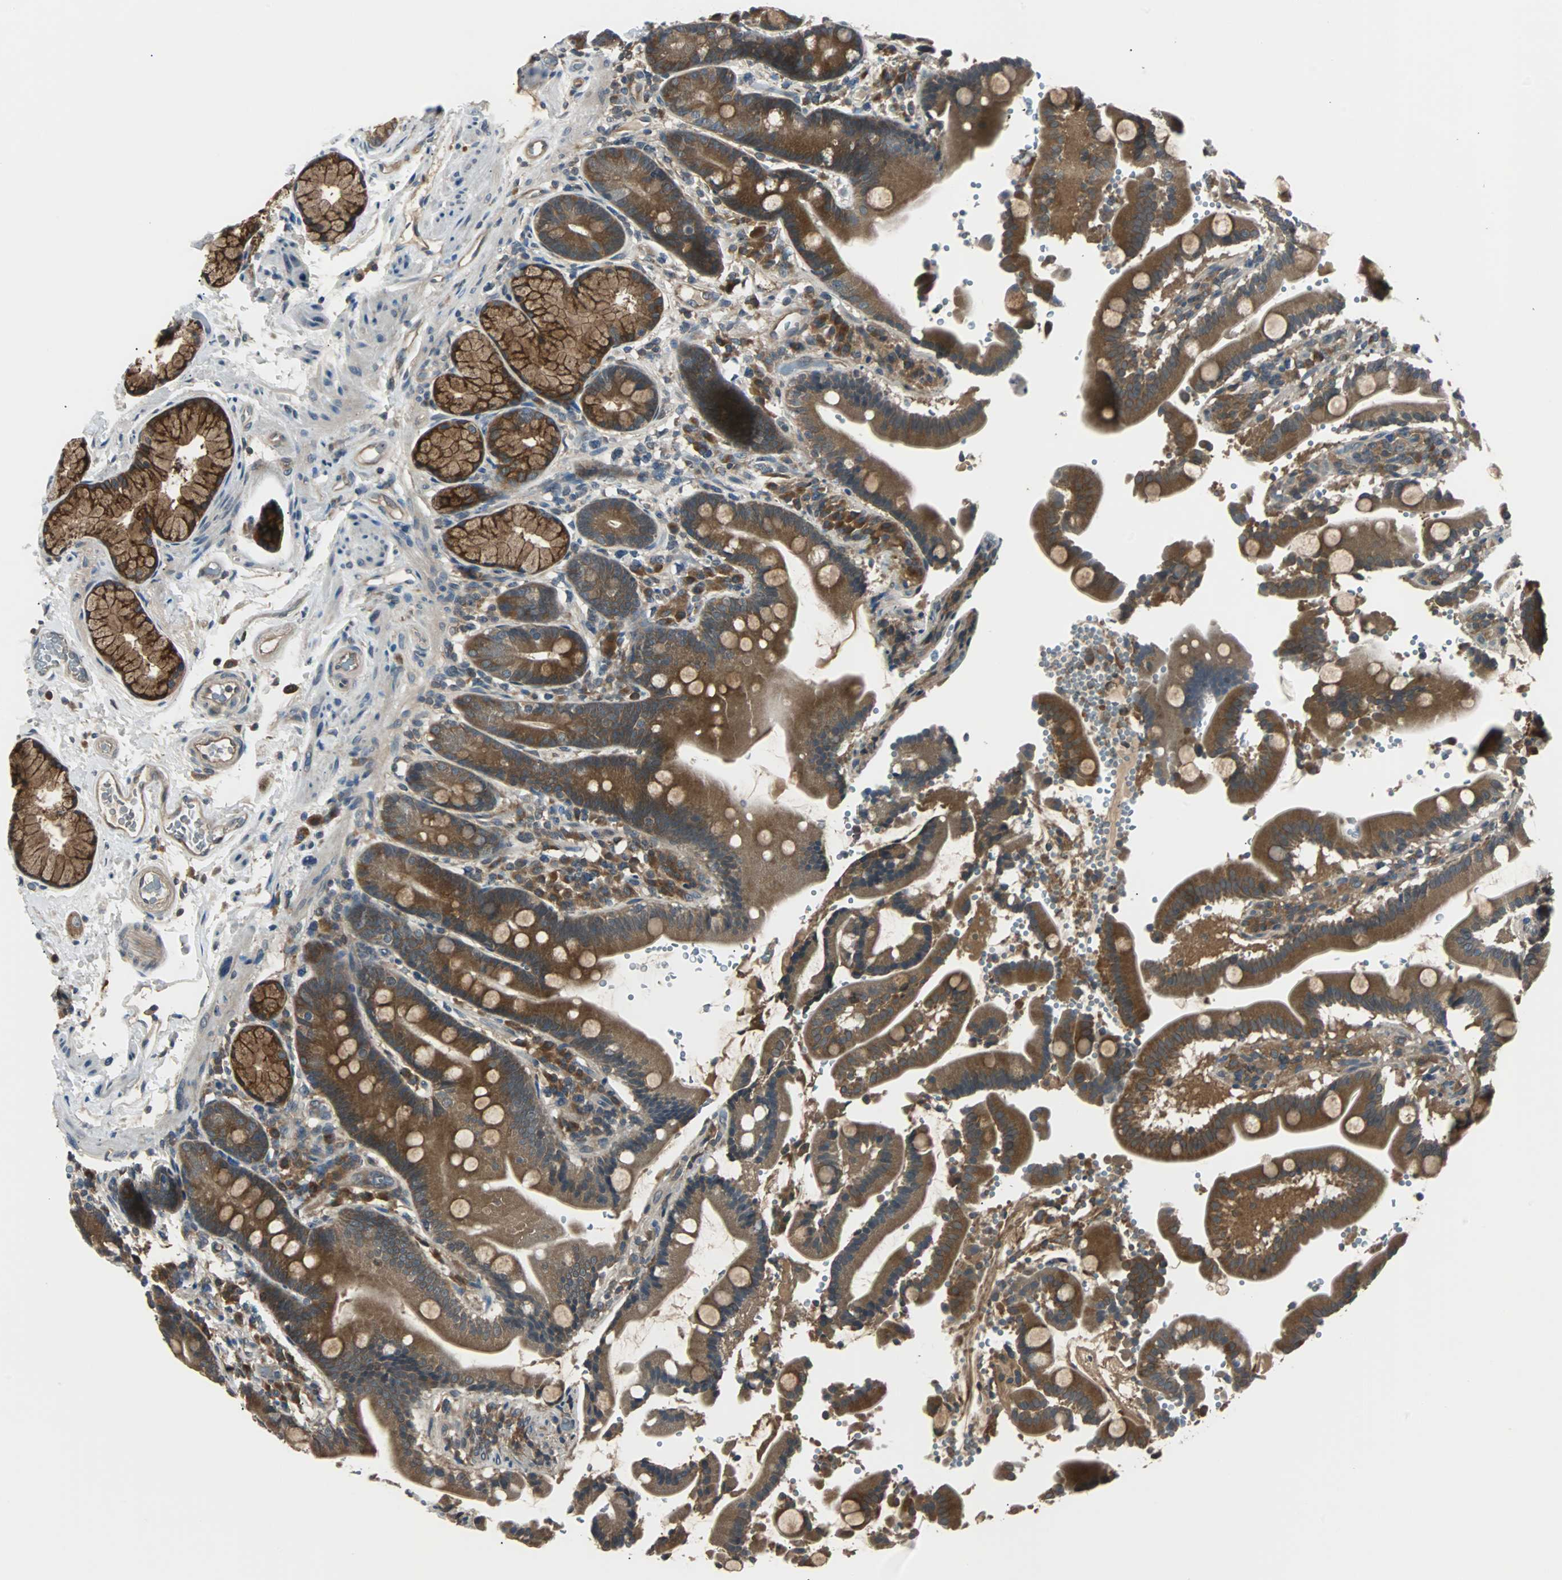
{"staining": {"intensity": "strong", "quantity": ">75%", "location": "cytoplasmic/membranous"}, "tissue": "duodenum", "cell_type": "Glandular cells", "image_type": "normal", "snomed": [{"axis": "morphology", "description": "Normal tissue, NOS"}, {"axis": "topography", "description": "Small intestine, NOS"}], "caption": "The photomicrograph demonstrates staining of benign duodenum, revealing strong cytoplasmic/membranous protein staining (brown color) within glandular cells. (IHC, brightfield microscopy, high magnification).", "gene": "ARF1", "patient": {"sex": "female", "age": 71}}